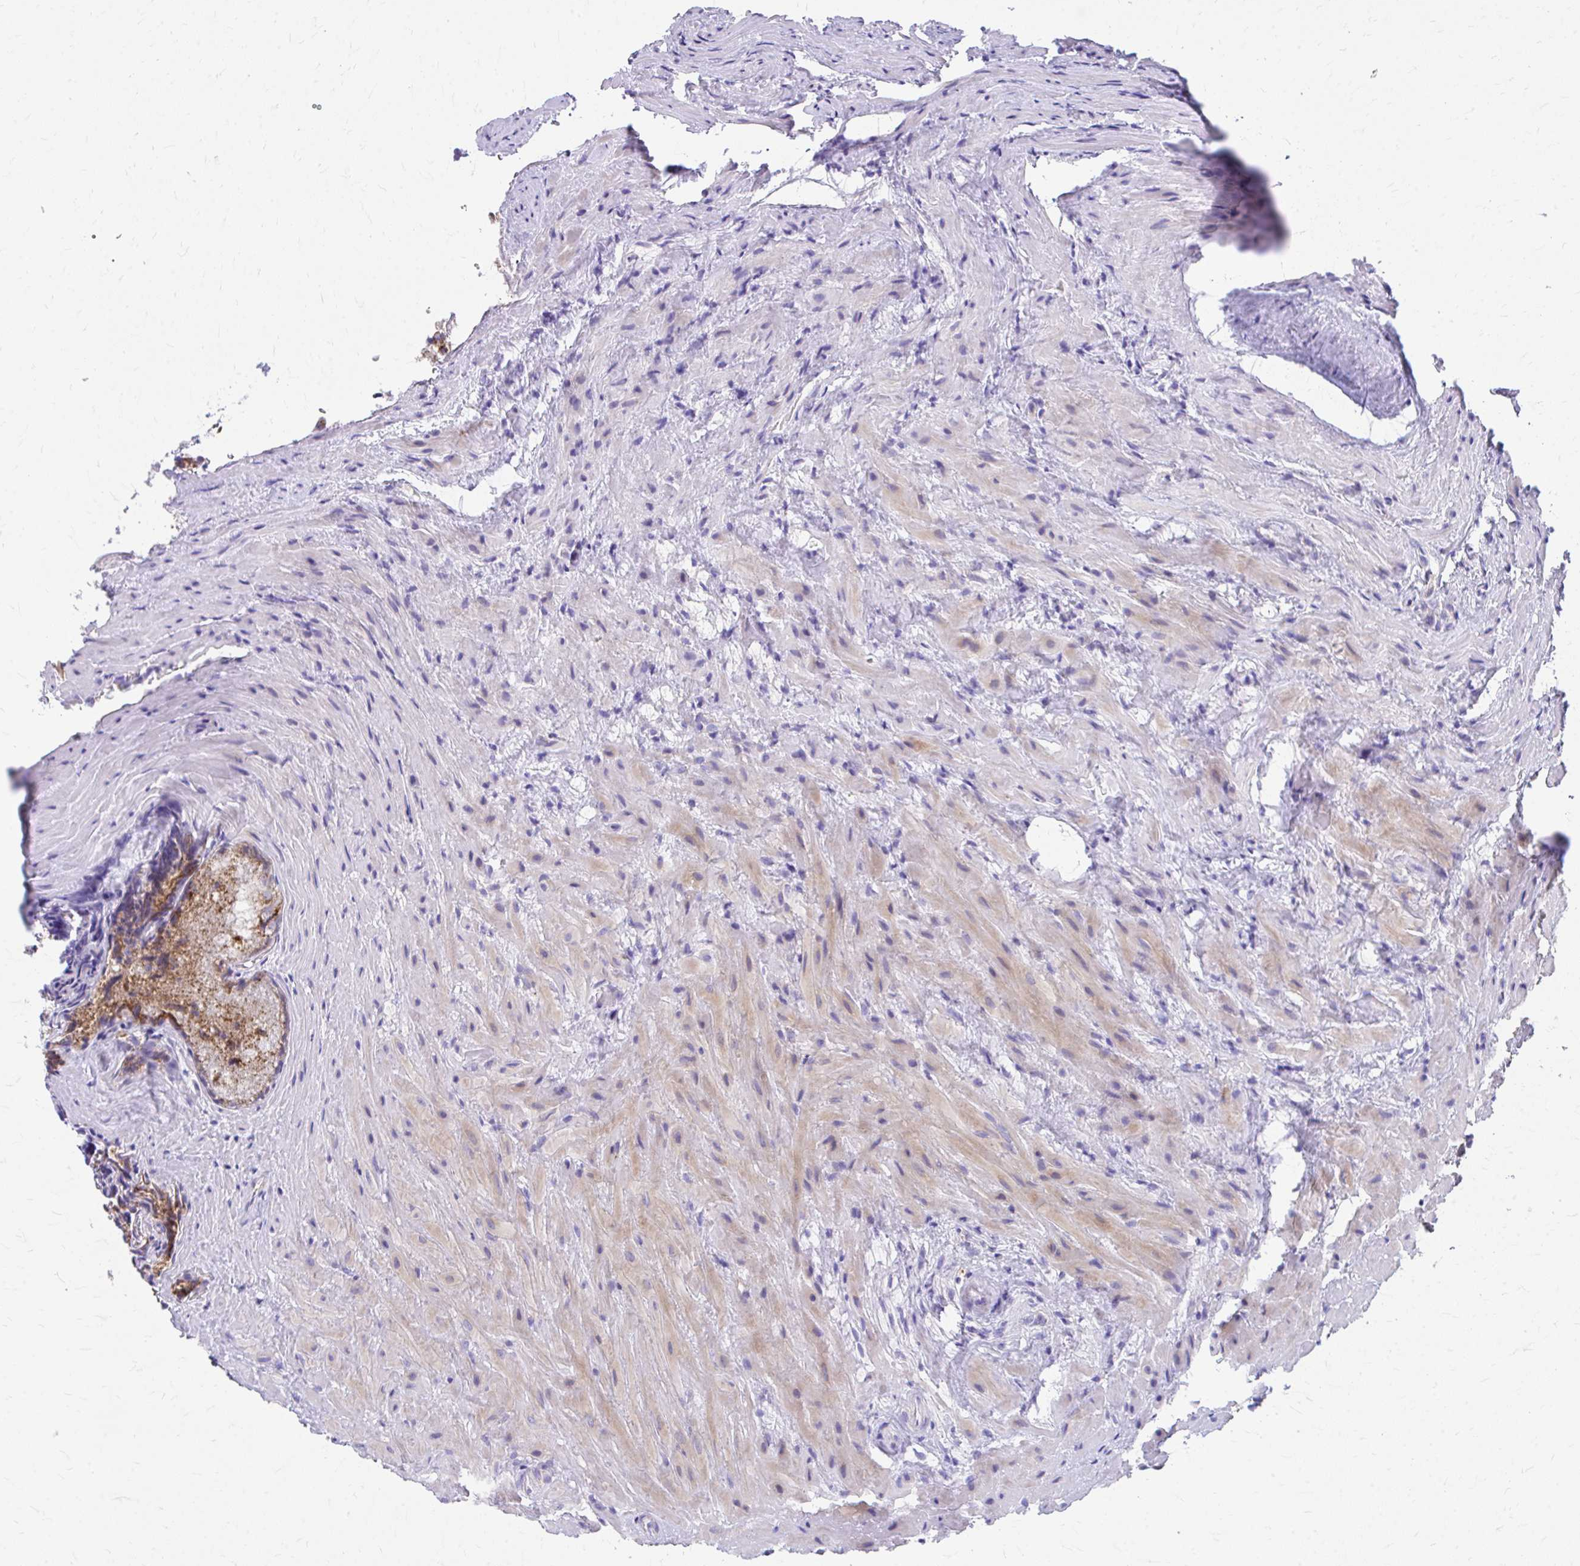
{"staining": {"intensity": "strong", "quantity": "25%-75%", "location": "cytoplasmic/membranous"}, "tissue": "seminal vesicle", "cell_type": "Glandular cells", "image_type": "normal", "snomed": [{"axis": "morphology", "description": "Normal tissue, NOS"}, {"axis": "topography", "description": "Seminal veicle"}], "caption": "Protein staining of benign seminal vesicle shows strong cytoplasmic/membranous expression in approximately 25%-75% of glandular cells. The protein of interest is stained brown, and the nuclei are stained in blue (DAB IHC with brightfield microscopy, high magnification).", "gene": "MRPL19", "patient": {"sex": "male", "age": 47}}